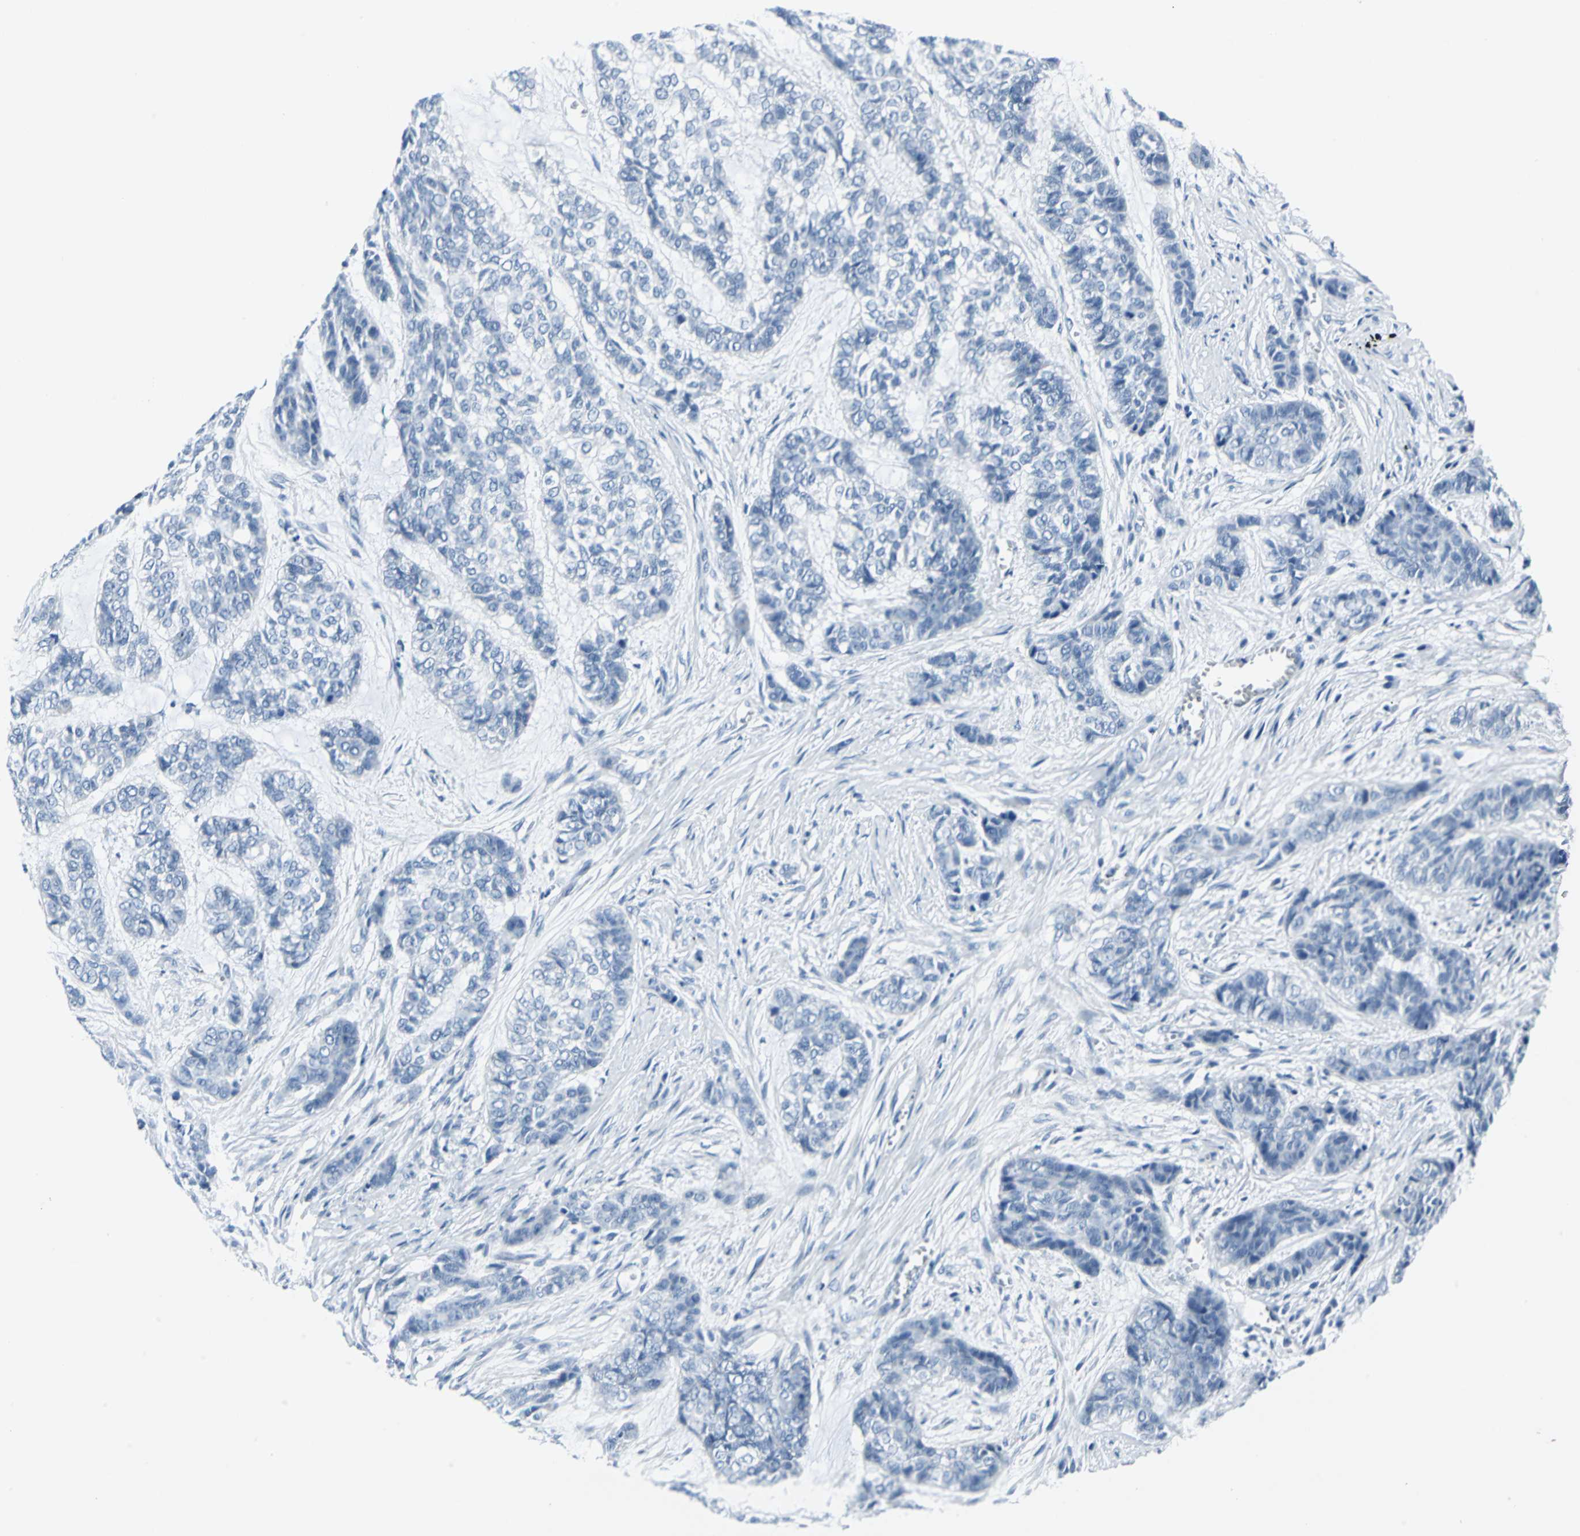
{"staining": {"intensity": "negative", "quantity": "none", "location": "none"}, "tissue": "skin cancer", "cell_type": "Tumor cells", "image_type": "cancer", "snomed": [{"axis": "morphology", "description": "Basal cell carcinoma"}, {"axis": "topography", "description": "Skin"}], "caption": "Basal cell carcinoma (skin) stained for a protein using IHC exhibits no staining tumor cells.", "gene": "CYB5A", "patient": {"sex": "female", "age": 64}}